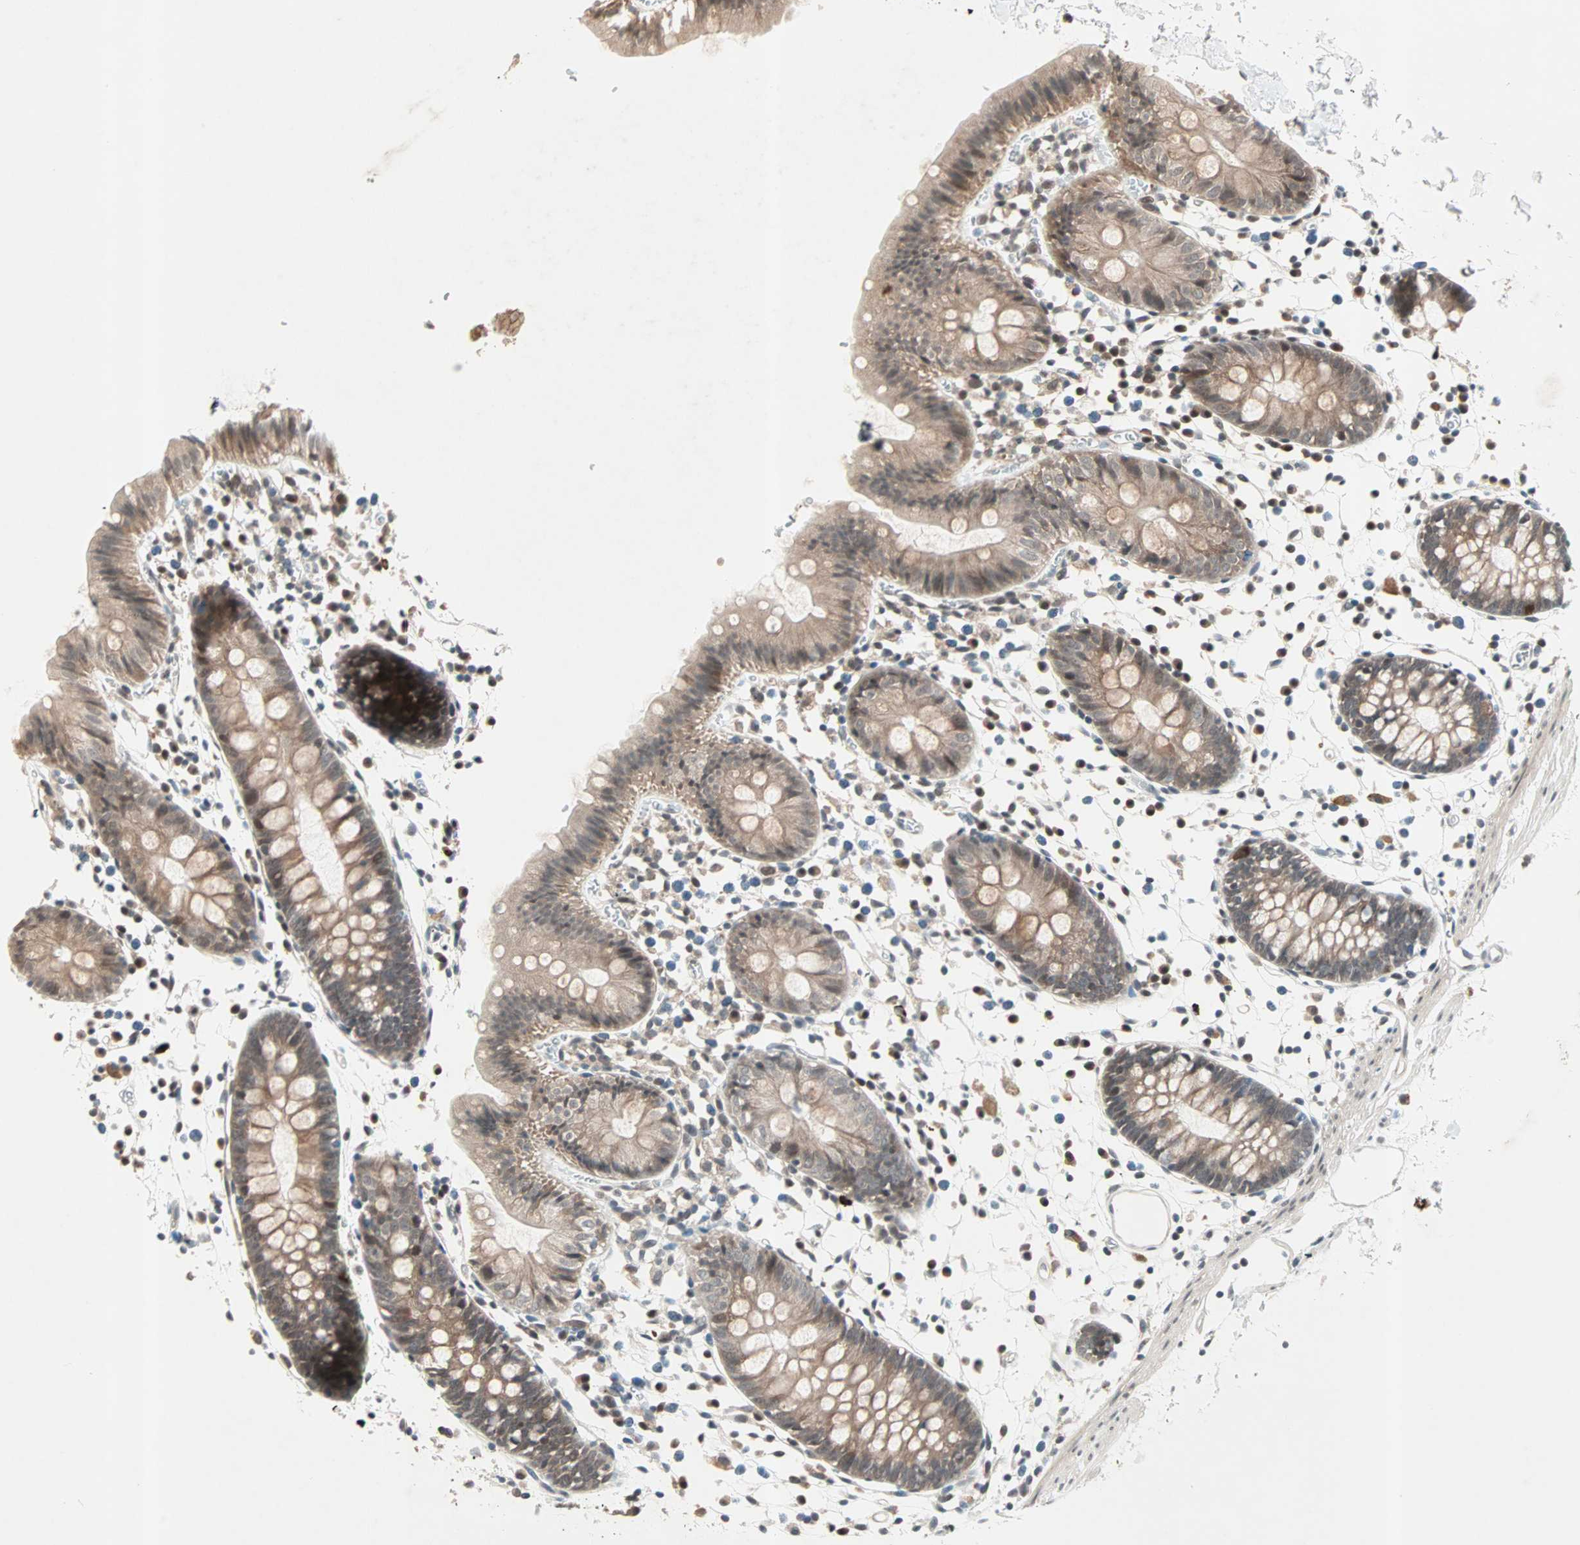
{"staining": {"intensity": "weak", "quantity": ">75%", "location": "cytoplasmic/membranous"}, "tissue": "colon", "cell_type": "Endothelial cells", "image_type": "normal", "snomed": [{"axis": "morphology", "description": "Normal tissue, NOS"}, {"axis": "topography", "description": "Colon"}], "caption": "The image reveals a brown stain indicating the presence of a protein in the cytoplasmic/membranous of endothelial cells in colon.", "gene": "PGBD1", "patient": {"sex": "male", "age": 14}}